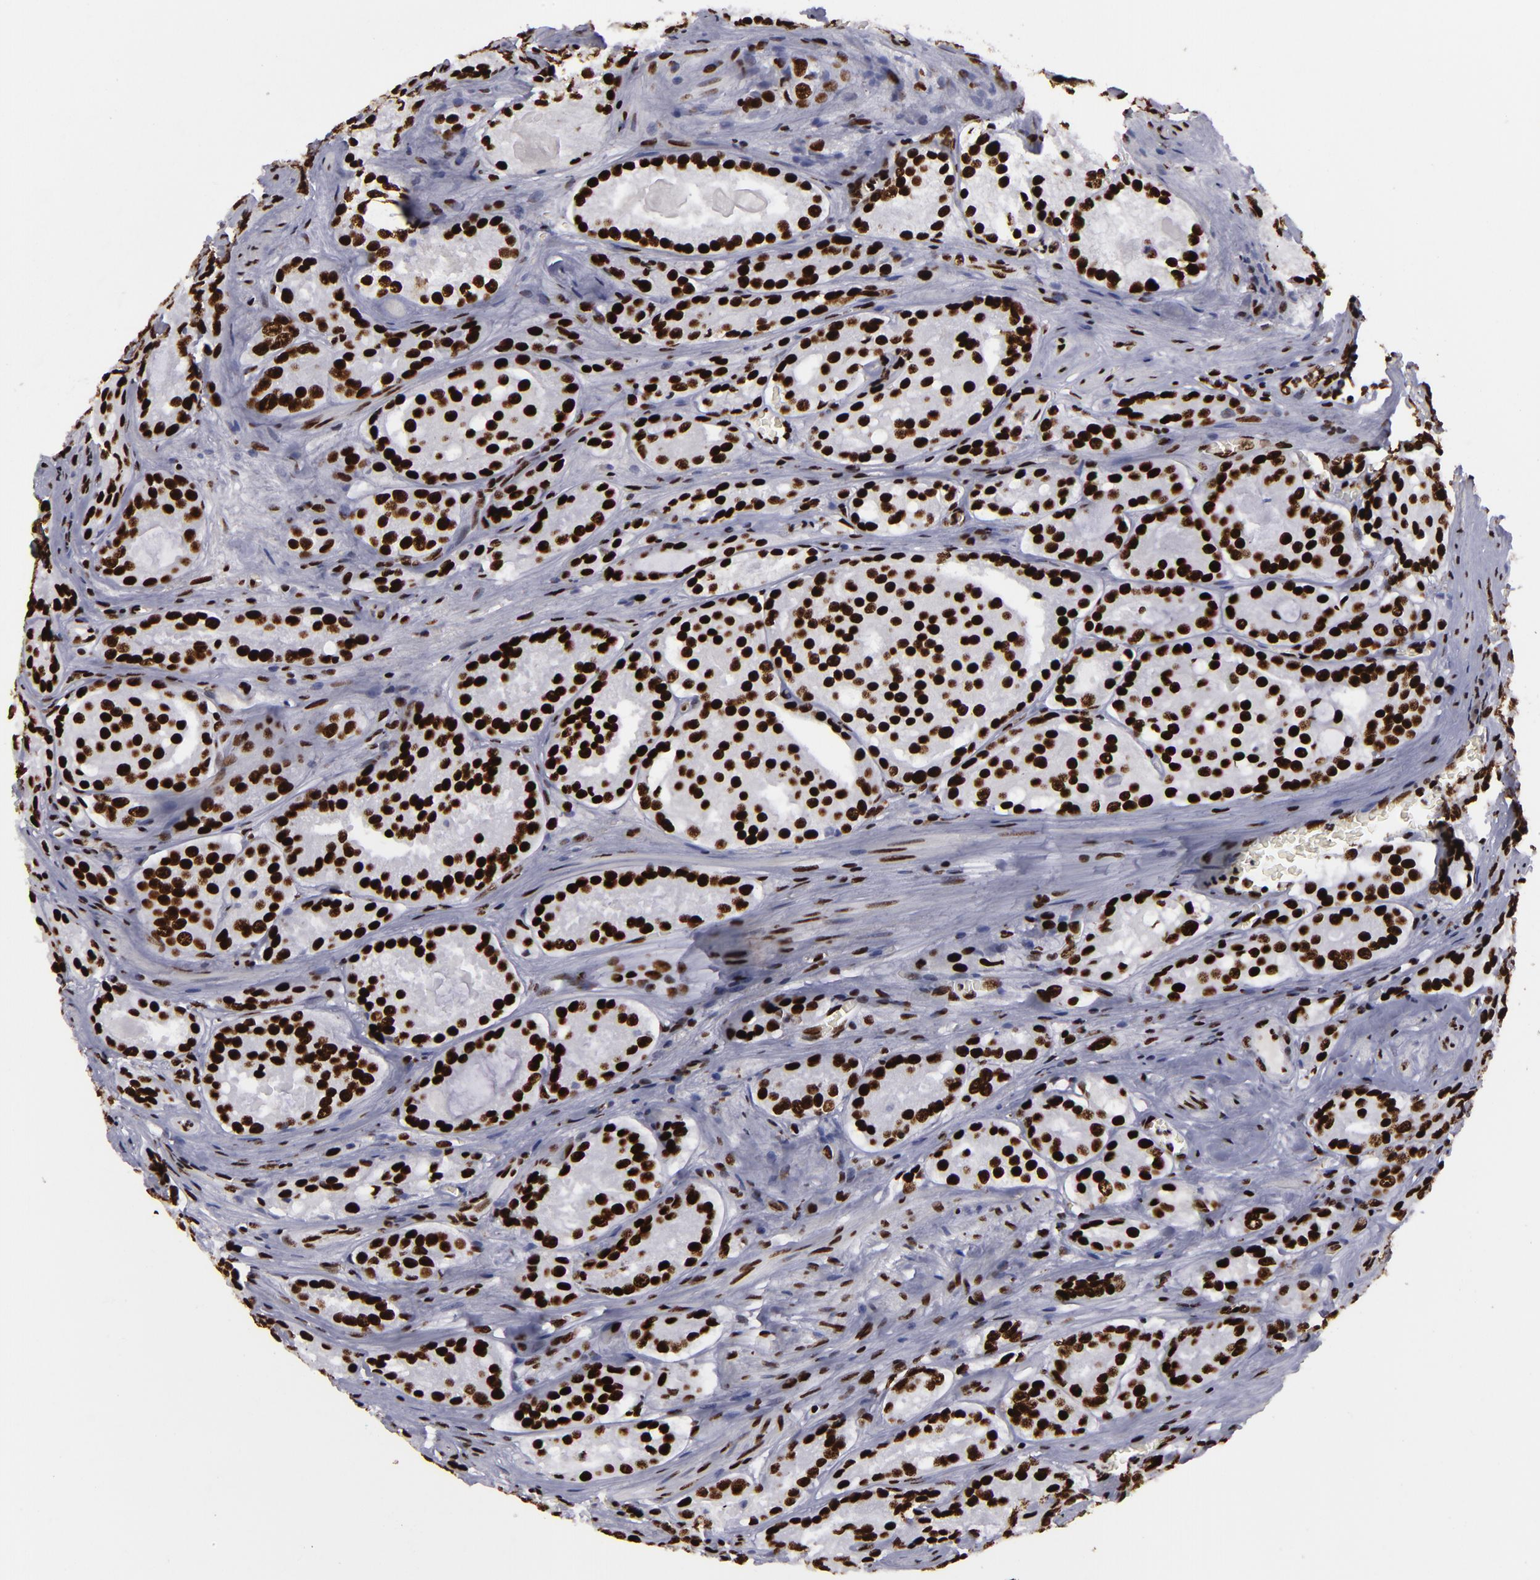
{"staining": {"intensity": "strong", "quantity": ">75%", "location": "nuclear"}, "tissue": "prostate cancer", "cell_type": "Tumor cells", "image_type": "cancer", "snomed": [{"axis": "morphology", "description": "Adenocarcinoma, Medium grade"}, {"axis": "topography", "description": "Prostate"}], "caption": "Prostate cancer (medium-grade adenocarcinoma) stained with a protein marker shows strong staining in tumor cells.", "gene": "SAFB", "patient": {"sex": "male", "age": 60}}